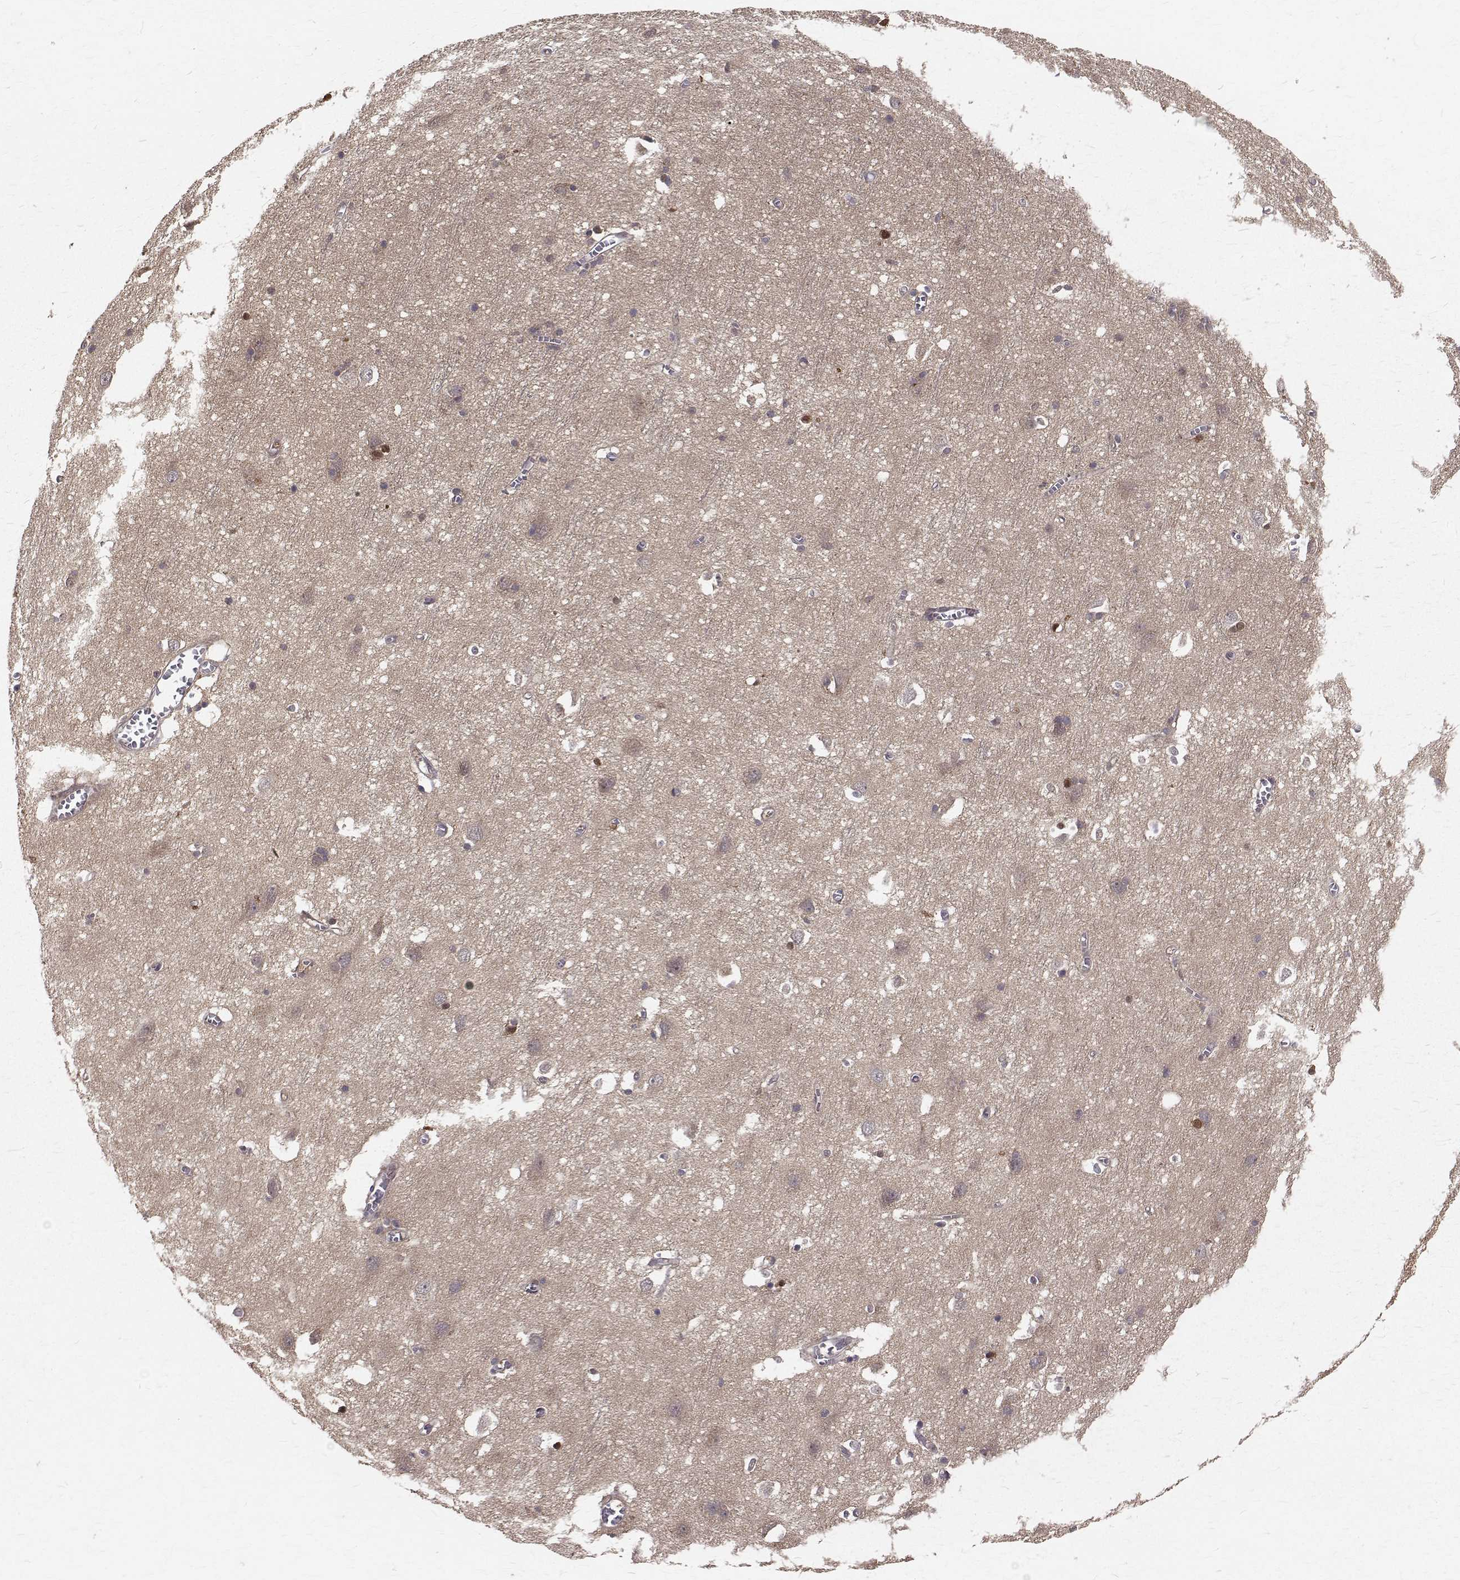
{"staining": {"intensity": "weak", "quantity": "<25%", "location": "nuclear"}, "tissue": "cerebral cortex", "cell_type": "Endothelial cells", "image_type": "normal", "snomed": [{"axis": "morphology", "description": "Normal tissue, NOS"}, {"axis": "topography", "description": "Cerebral cortex"}], "caption": "A photomicrograph of cerebral cortex stained for a protein displays no brown staining in endothelial cells. (Immunohistochemistry, brightfield microscopy, high magnification).", "gene": "NIF3L1", "patient": {"sex": "male", "age": 70}}